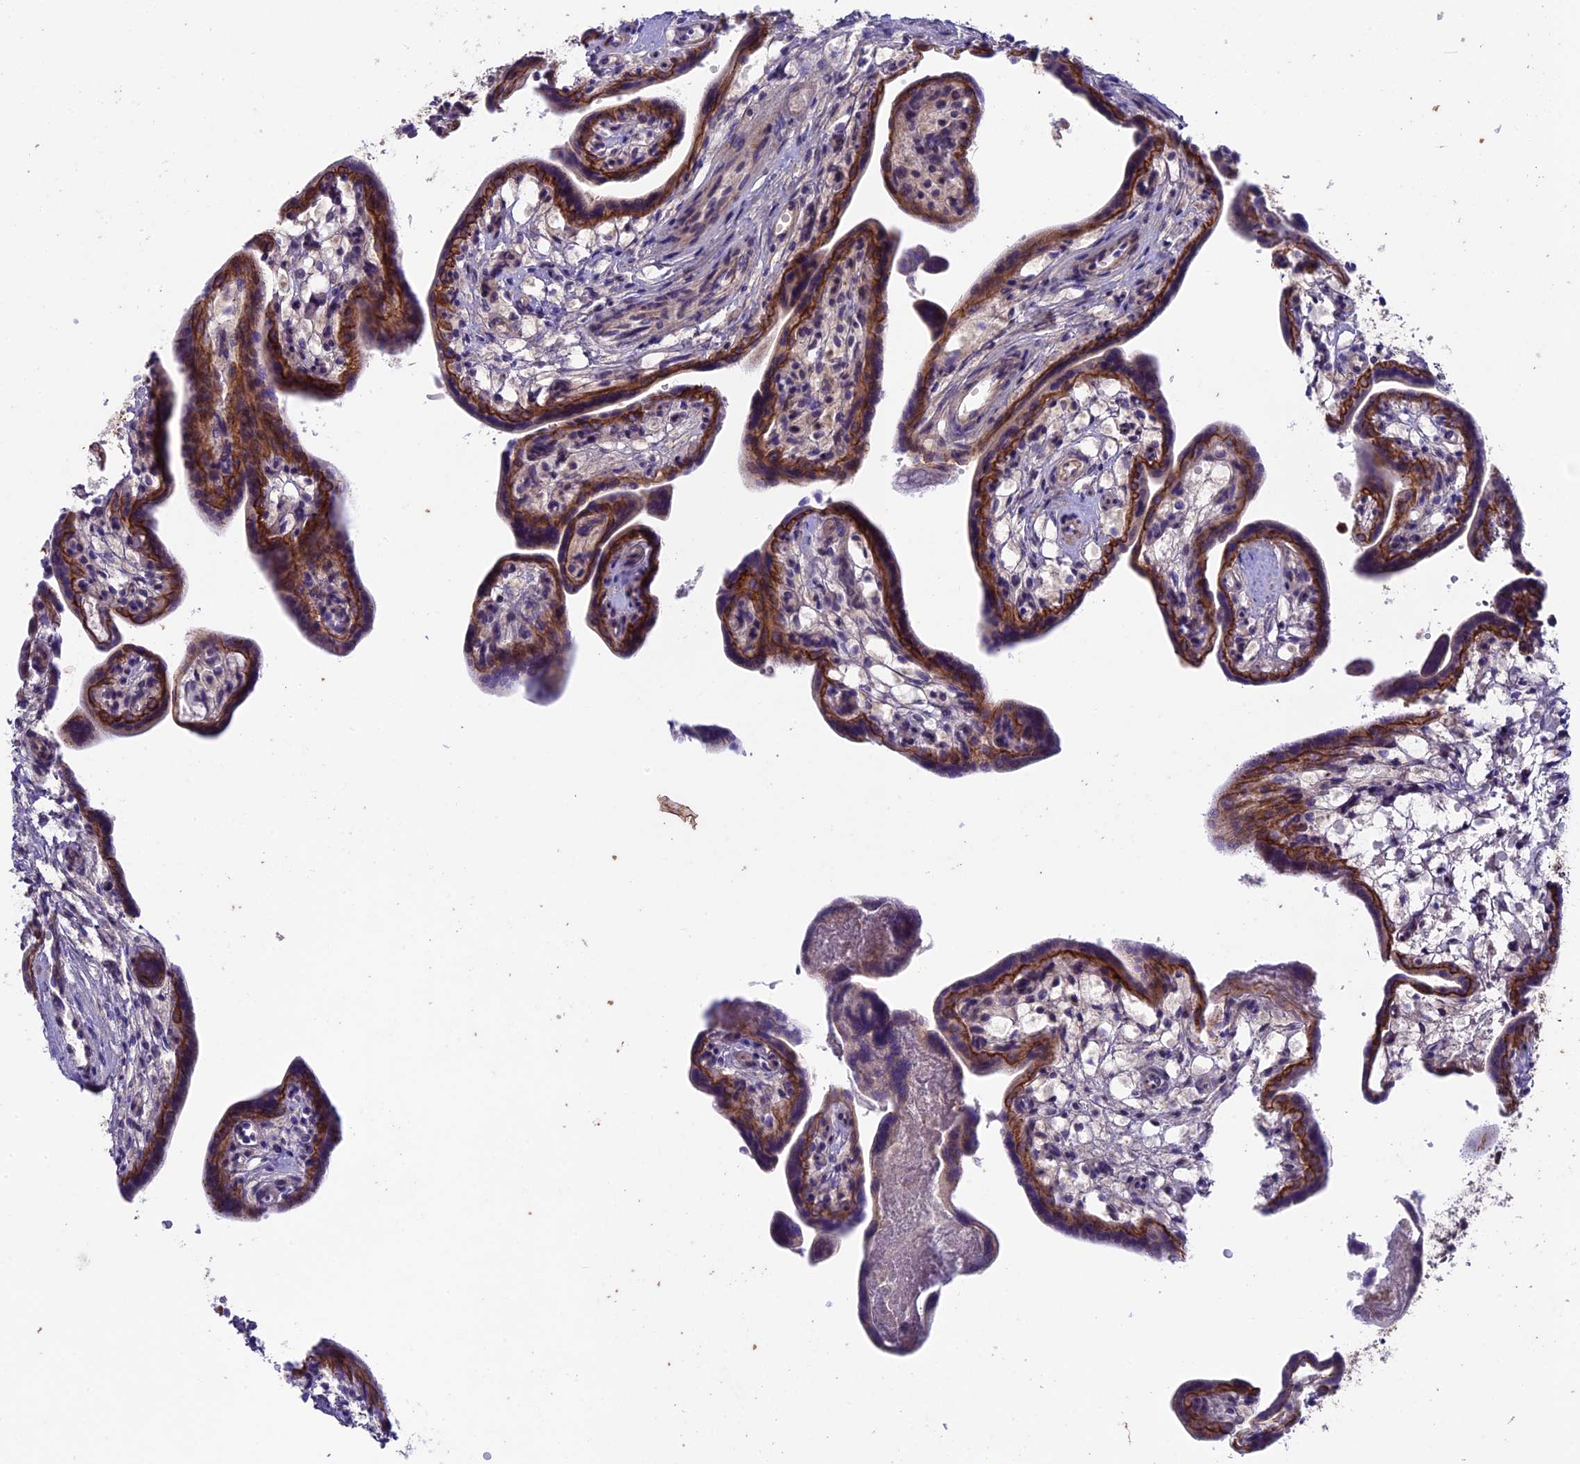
{"staining": {"intensity": "strong", "quantity": ">75%", "location": "cytoplasmic/membranous,nuclear"}, "tissue": "placenta", "cell_type": "Trophoblastic cells", "image_type": "normal", "snomed": [{"axis": "morphology", "description": "Normal tissue, NOS"}, {"axis": "topography", "description": "Placenta"}], "caption": "An image of placenta stained for a protein reveals strong cytoplasmic/membranous,nuclear brown staining in trophoblastic cells.", "gene": "SIPA1L3", "patient": {"sex": "female", "age": 37}}